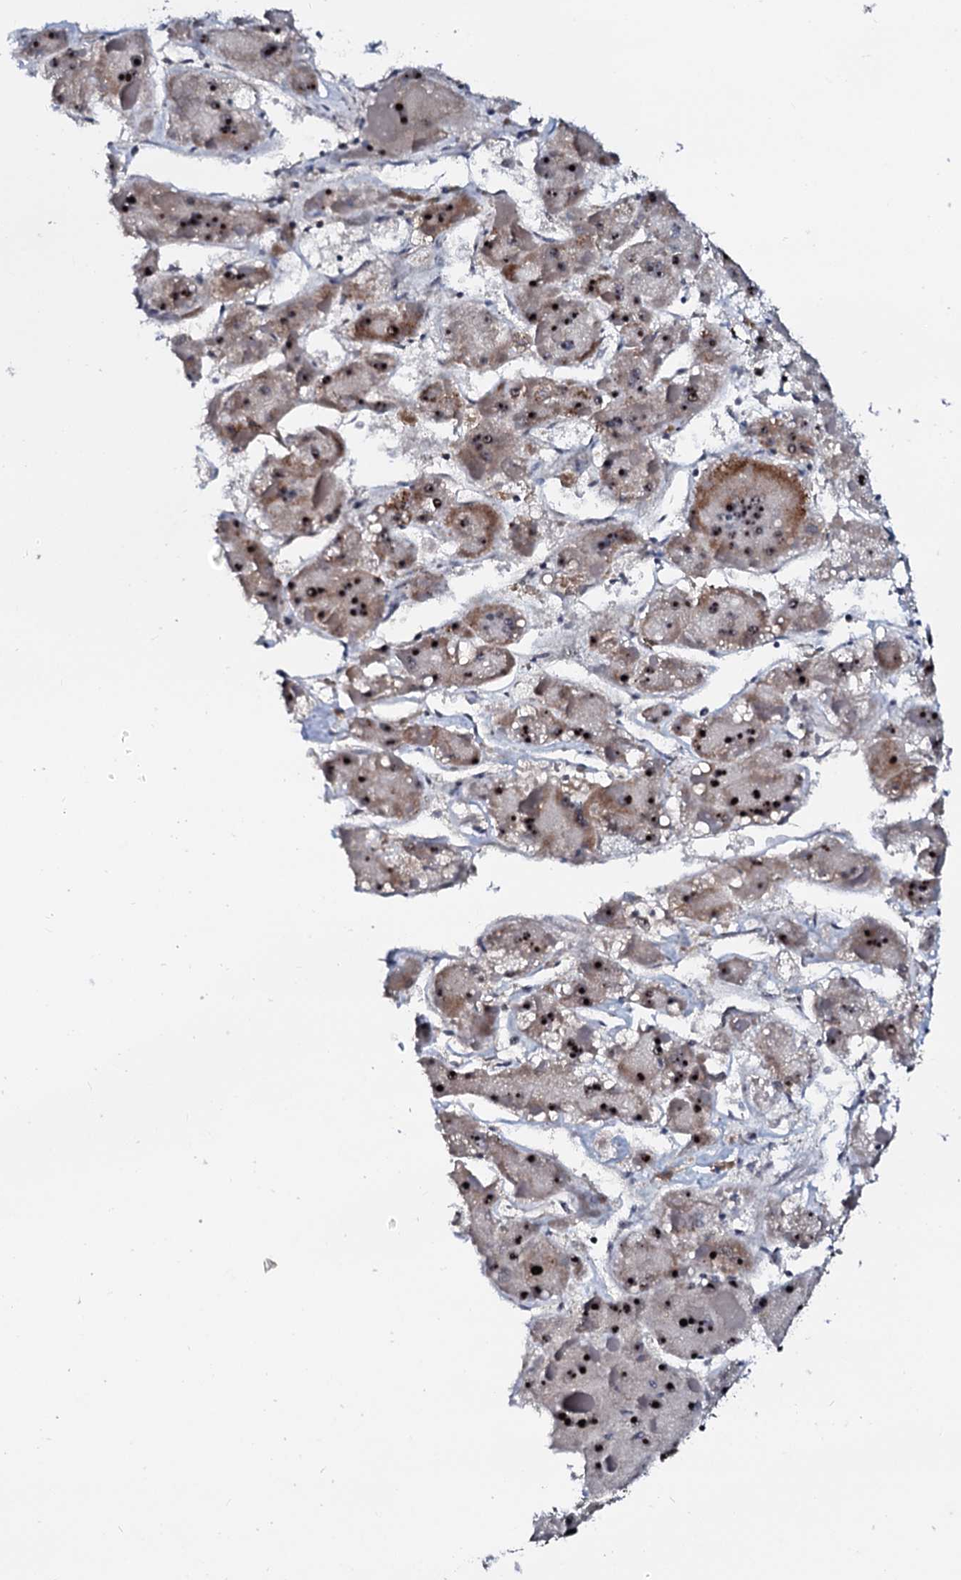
{"staining": {"intensity": "strong", "quantity": ">75%", "location": "nuclear"}, "tissue": "liver cancer", "cell_type": "Tumor cells", "image_type": "cancer", "snomed": [{"axis": "morphology", "description": "Carcinoma, Hepatocellular, NOS"}, {"axis": "topography", "description": "Liver"}], "caption": "Tumor cells demonstrate high levels of strong nuclear staining in about >75% of cells in liver hepatocellular carcinoma. (Stains: DAB (3,3'-diaminobenzidine) in brown, nuclei in blue, Microscopy: brightfield microscopy at high magnification).", "gene": "NEUROG3", "patient": {"sex": "female", "age": 73}}